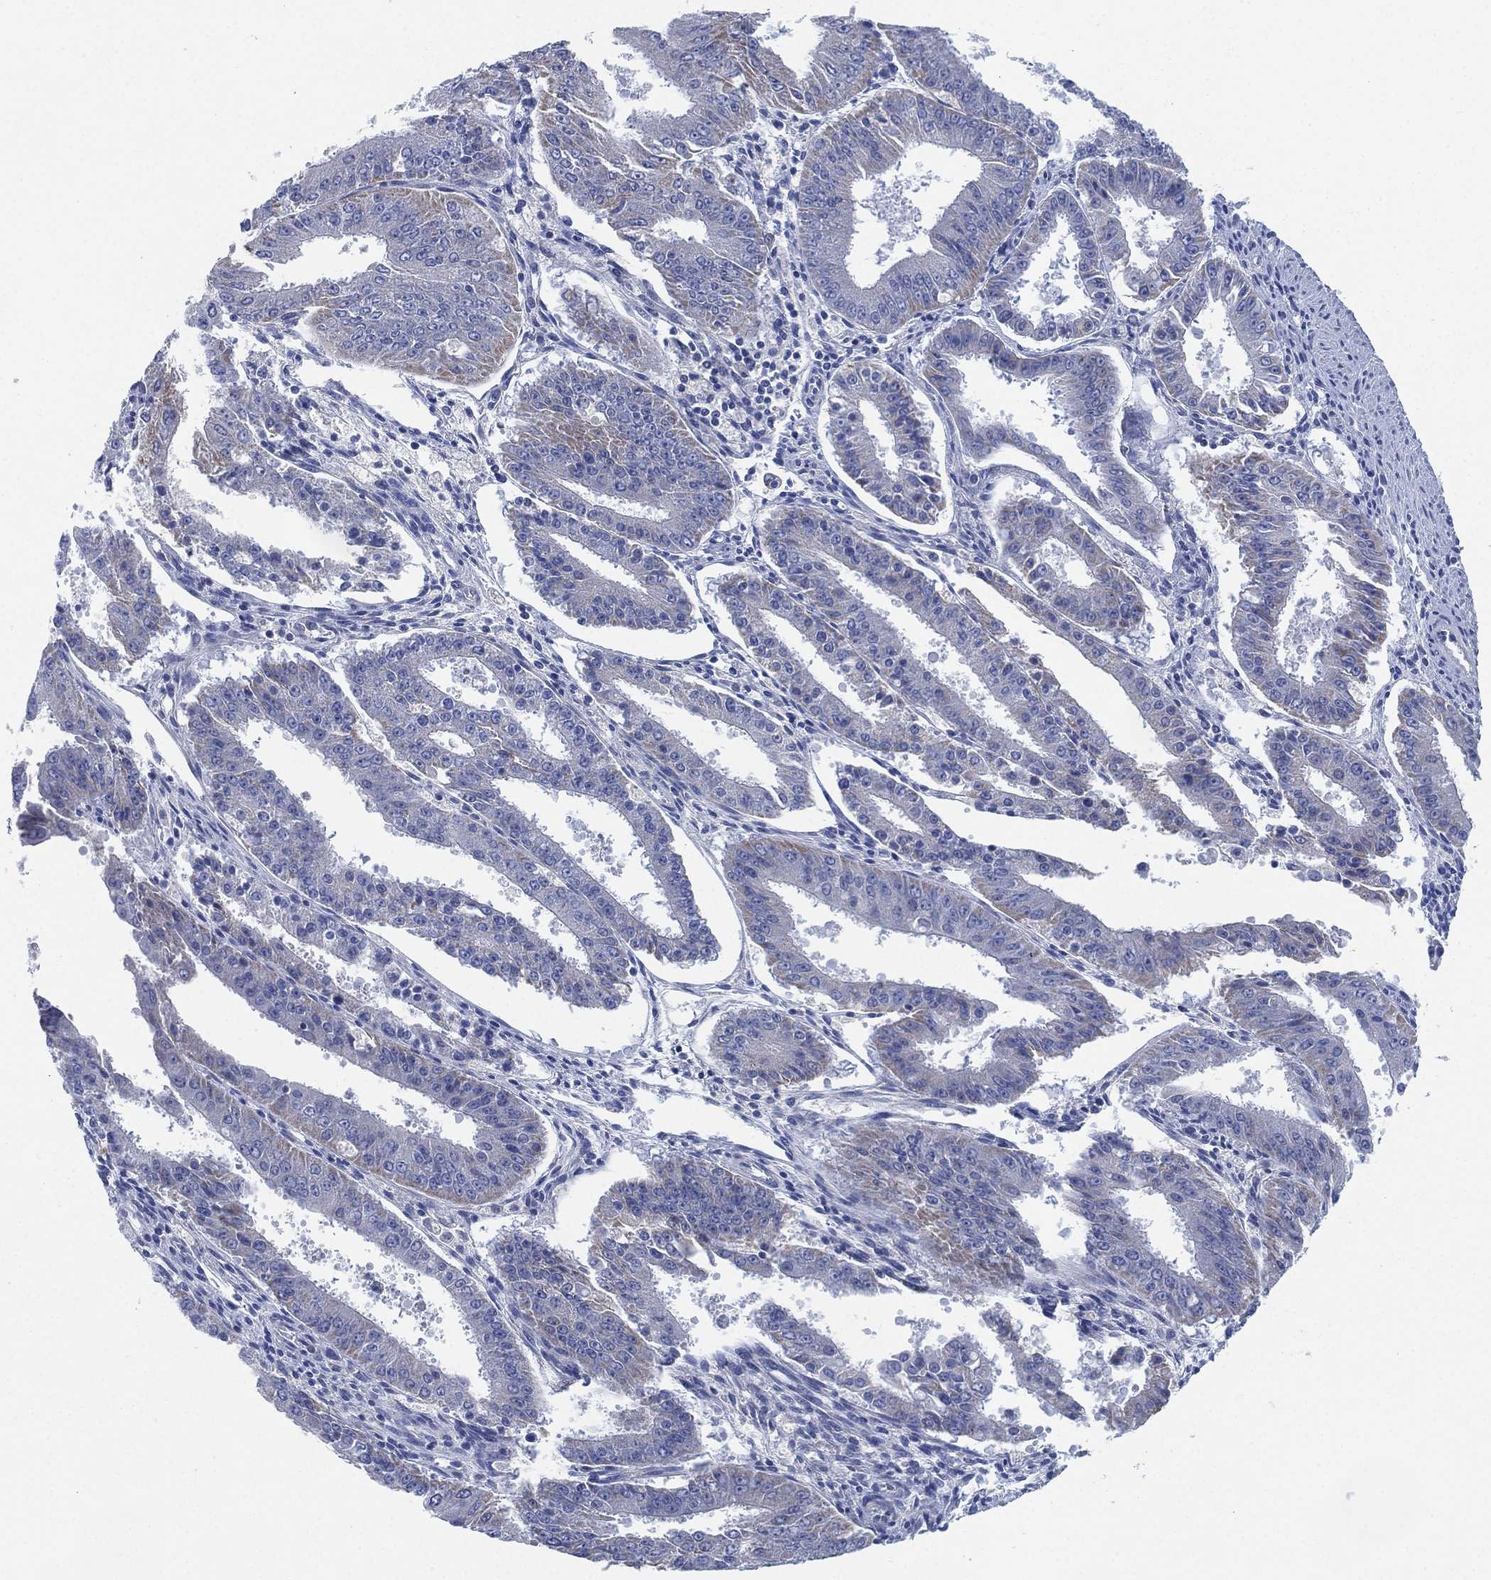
{"staining": {"intensity": "weak", "quantity": "<25%", "location": "cytoplasmic/membranous"}, "tissue": "ovarian cancer", "cell_type": "Tumor cells", "image_type": "cancer", "snomed": [{"axis": "morphology", "description": "Carcinoma, endometroid"}, {"axis": "topography", "description": "Ovary"}], "caption": "This micrograph is of endometroid carcinoma (ovarian) stained with immunohistochemistry (IHC) to label a protein in brown with the nuclei are counter-stained blue. There is no expression in tumor cells. The staining is performed using DAB brown chromogen with nuclei counter-stained in using hematoxylin.", "gene": "ADAD2", "patient": {"sex": "female", "age": 42}}